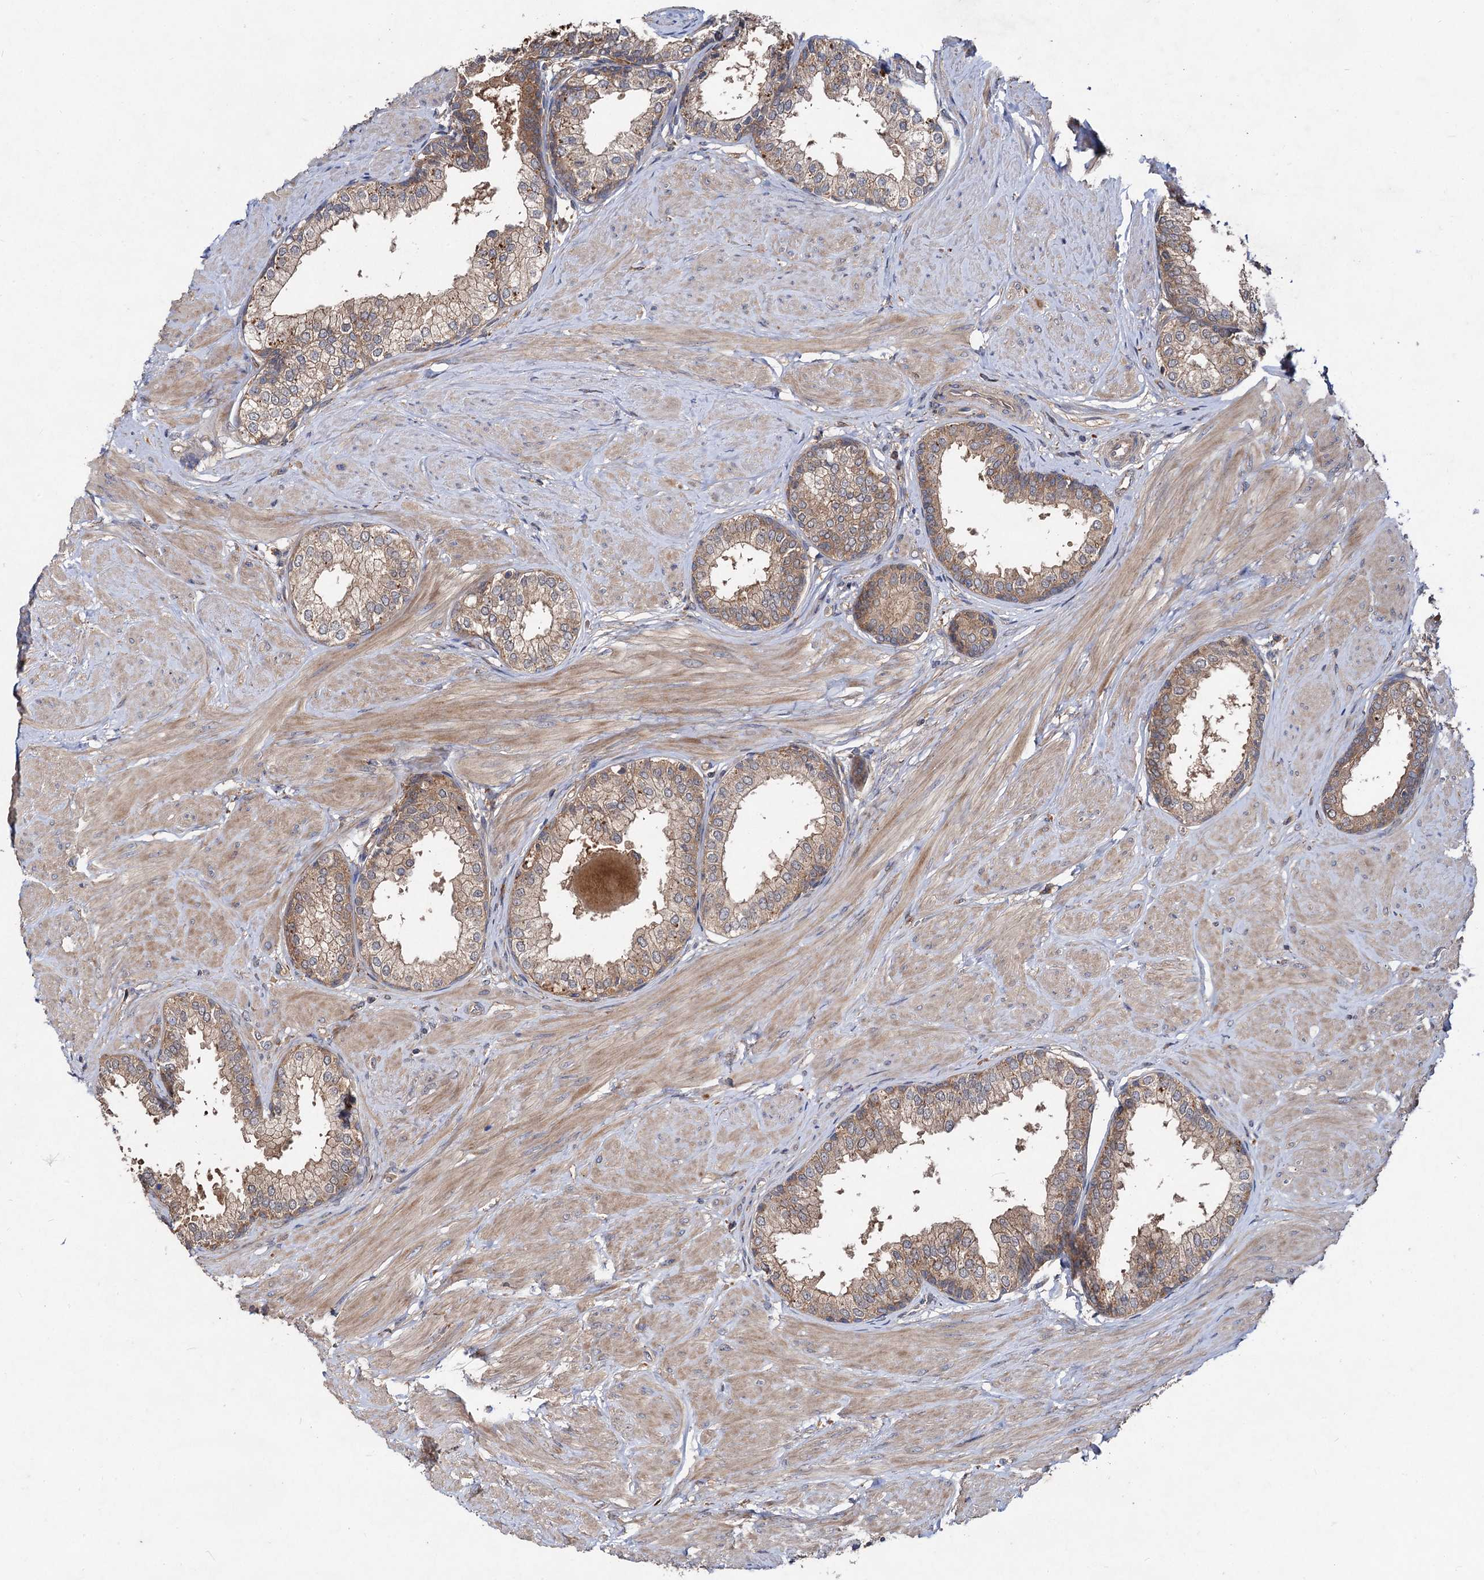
{"staining": {"intensity": "strong", "quantity": "25%-75%", "location": "cytoplasmic/membranous"}, "tissue": "prostate", "cell_type": "Glandular cells", "image_type": "normal", "snomed": [{"axis": "morphology", "description": "Normal tissue, NOS"}, {"axis": "topography", "description": "Prostate"}], "caption": "Immunohistochemical staining of normal human prostate reveals high levels of strong cytoplasmic/membranous expression in approximately 25%-75% of glandular cells. The staining was performed using DAB, with brown indicating positive protein expression. Nuclei are stained blue with hematoxylin.", "gene": "VPS29", "patient": {"sex": "male", "age": 48}}